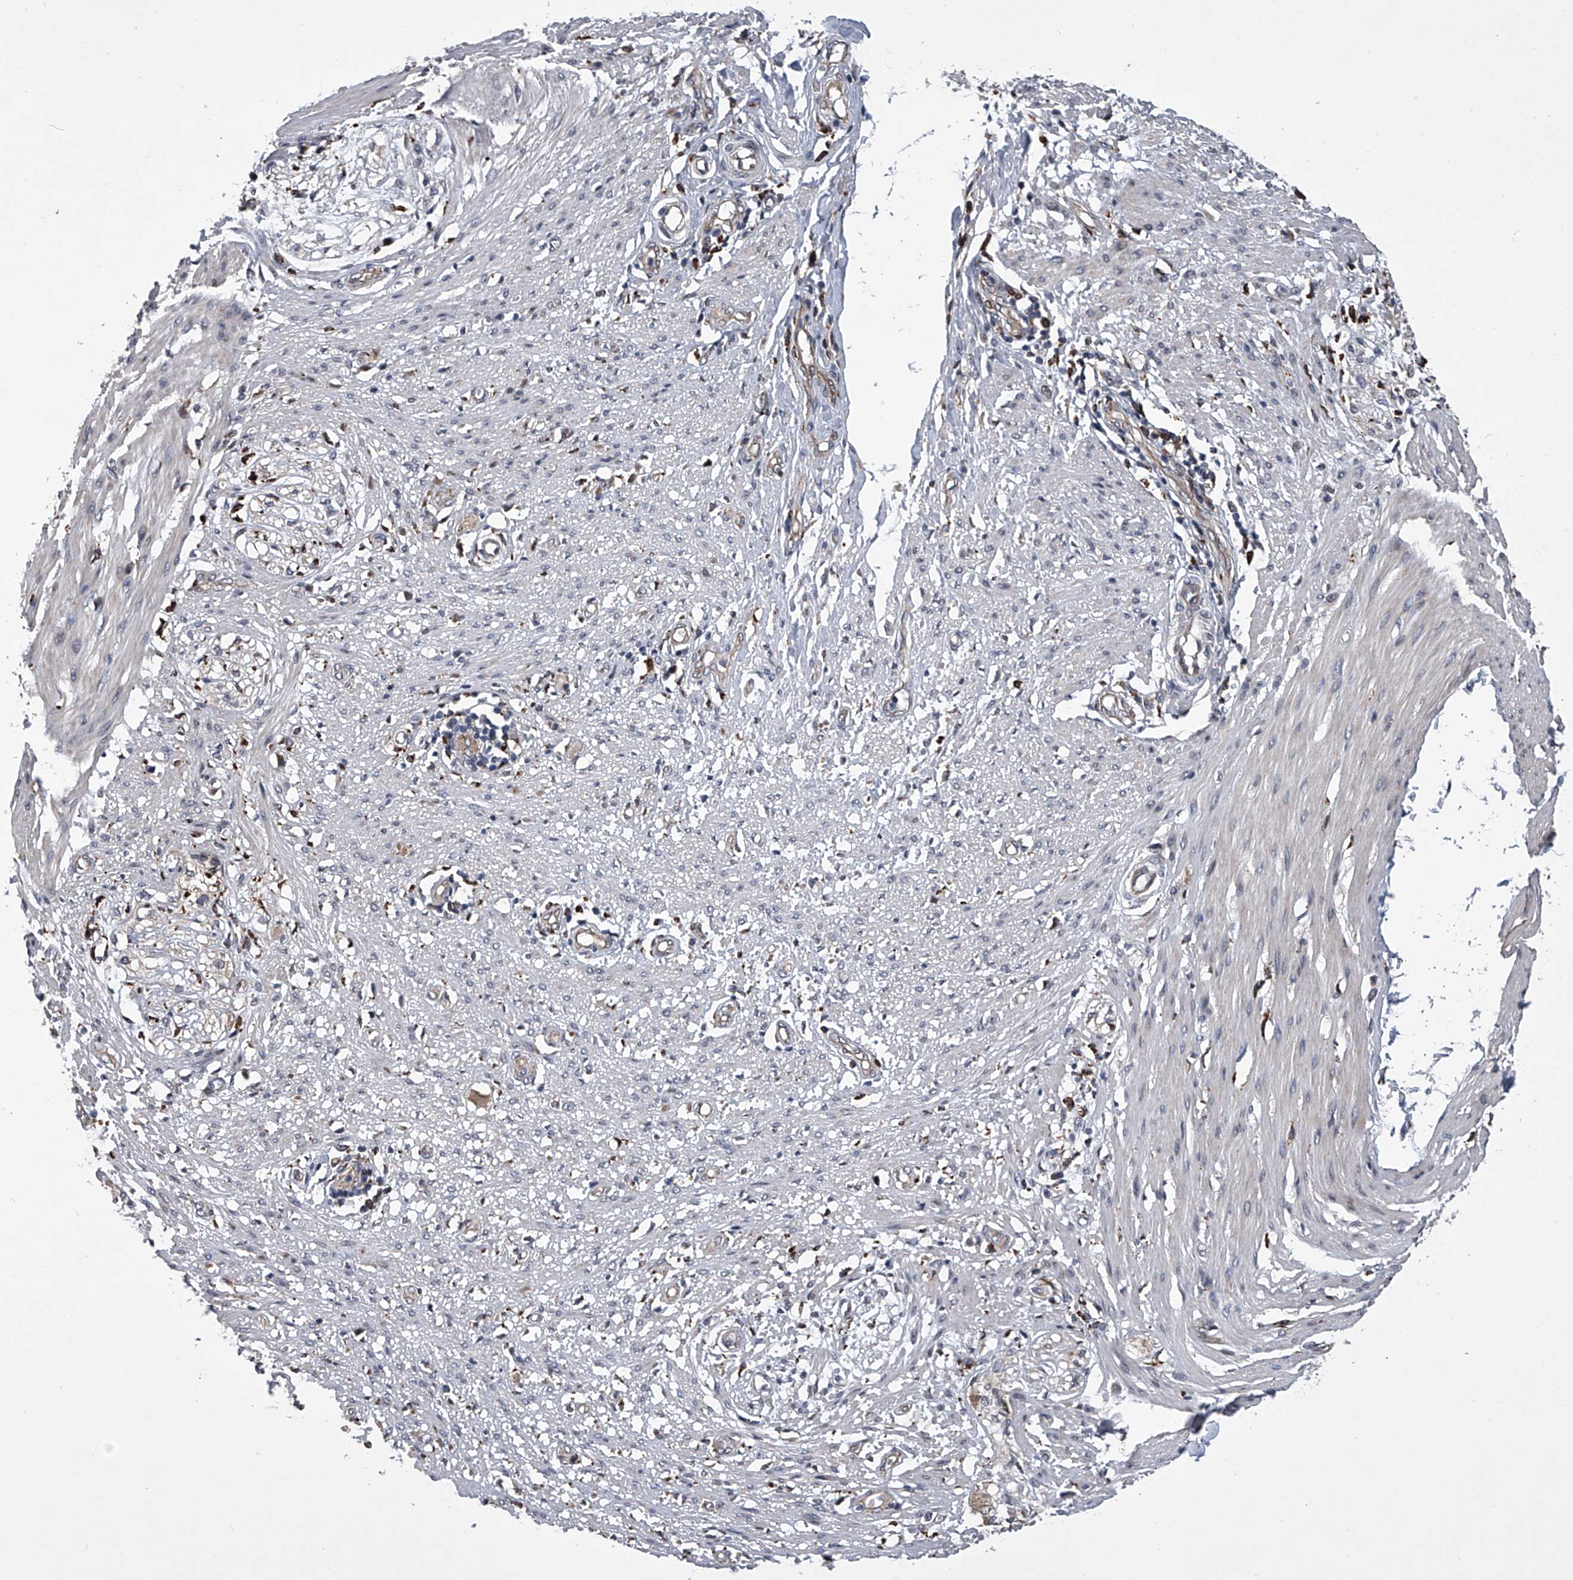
{"staining": {"intensity": "negative", "quantity": "none", "location": "none"}, "tissue": "smooth muscle", "cell_type": "Smooth muscle cells", "image_type": "normal", "snomed": [{"axis": "morphology", "description": "Normal tissue, NOS"}, {"axis": "morphology", "description": "Adenocarcinoma, NOS"}, {"axis": "topography", "description": "Colon"}, {"axis": "topography", "description": "Peripheral nerve tissue"}], "caption": "A histopathology image of human smooth muscle is negative for staining in smooth muscle cells. (DAB immunohistochemistry (IHC) with hematoxylin counter stain).", "gene": "TRIM8", "patient": {"sex": "male", "age": 14}}